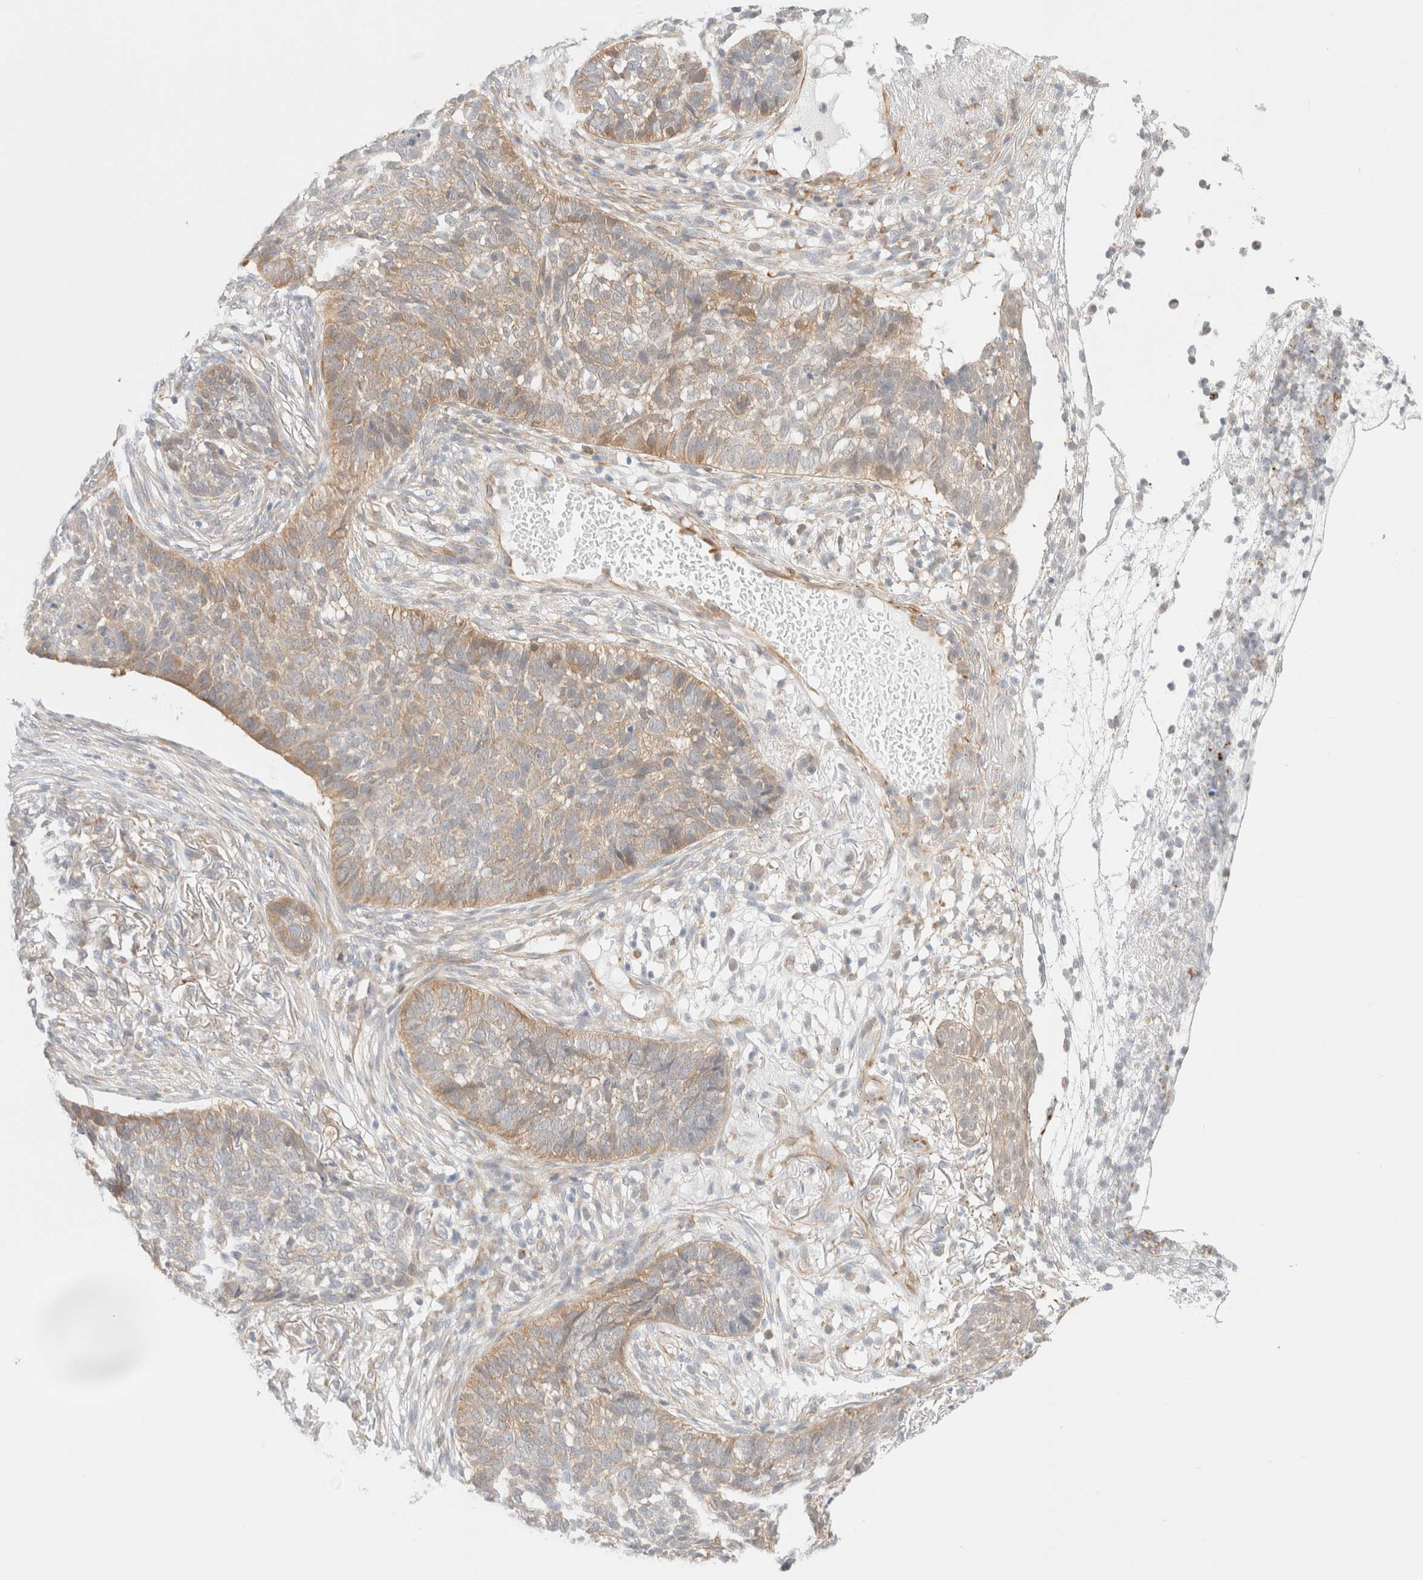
{"staining": {"intensity": "moderate", "quantity": "25%-75%", "location": "cytoplasmic/membranous"}, "tissue": "skin cancer", "cell_type": "Tumor cells", "image_type": "cancer", "snomed": [{"axis": "morphology", "description": "Basal cell carcinoma"}, {"axis": "topography", "description": "Skin"}], "caption": "Immunohistochemical staining of human skin basal cell carcinoma exhibits medium levels of moderate cytoplasmic/membranous protein expression in about 25%-75% of tumor cells.", "gene": "UNC13B", "patient": {"sex": "male", "age": 85}}